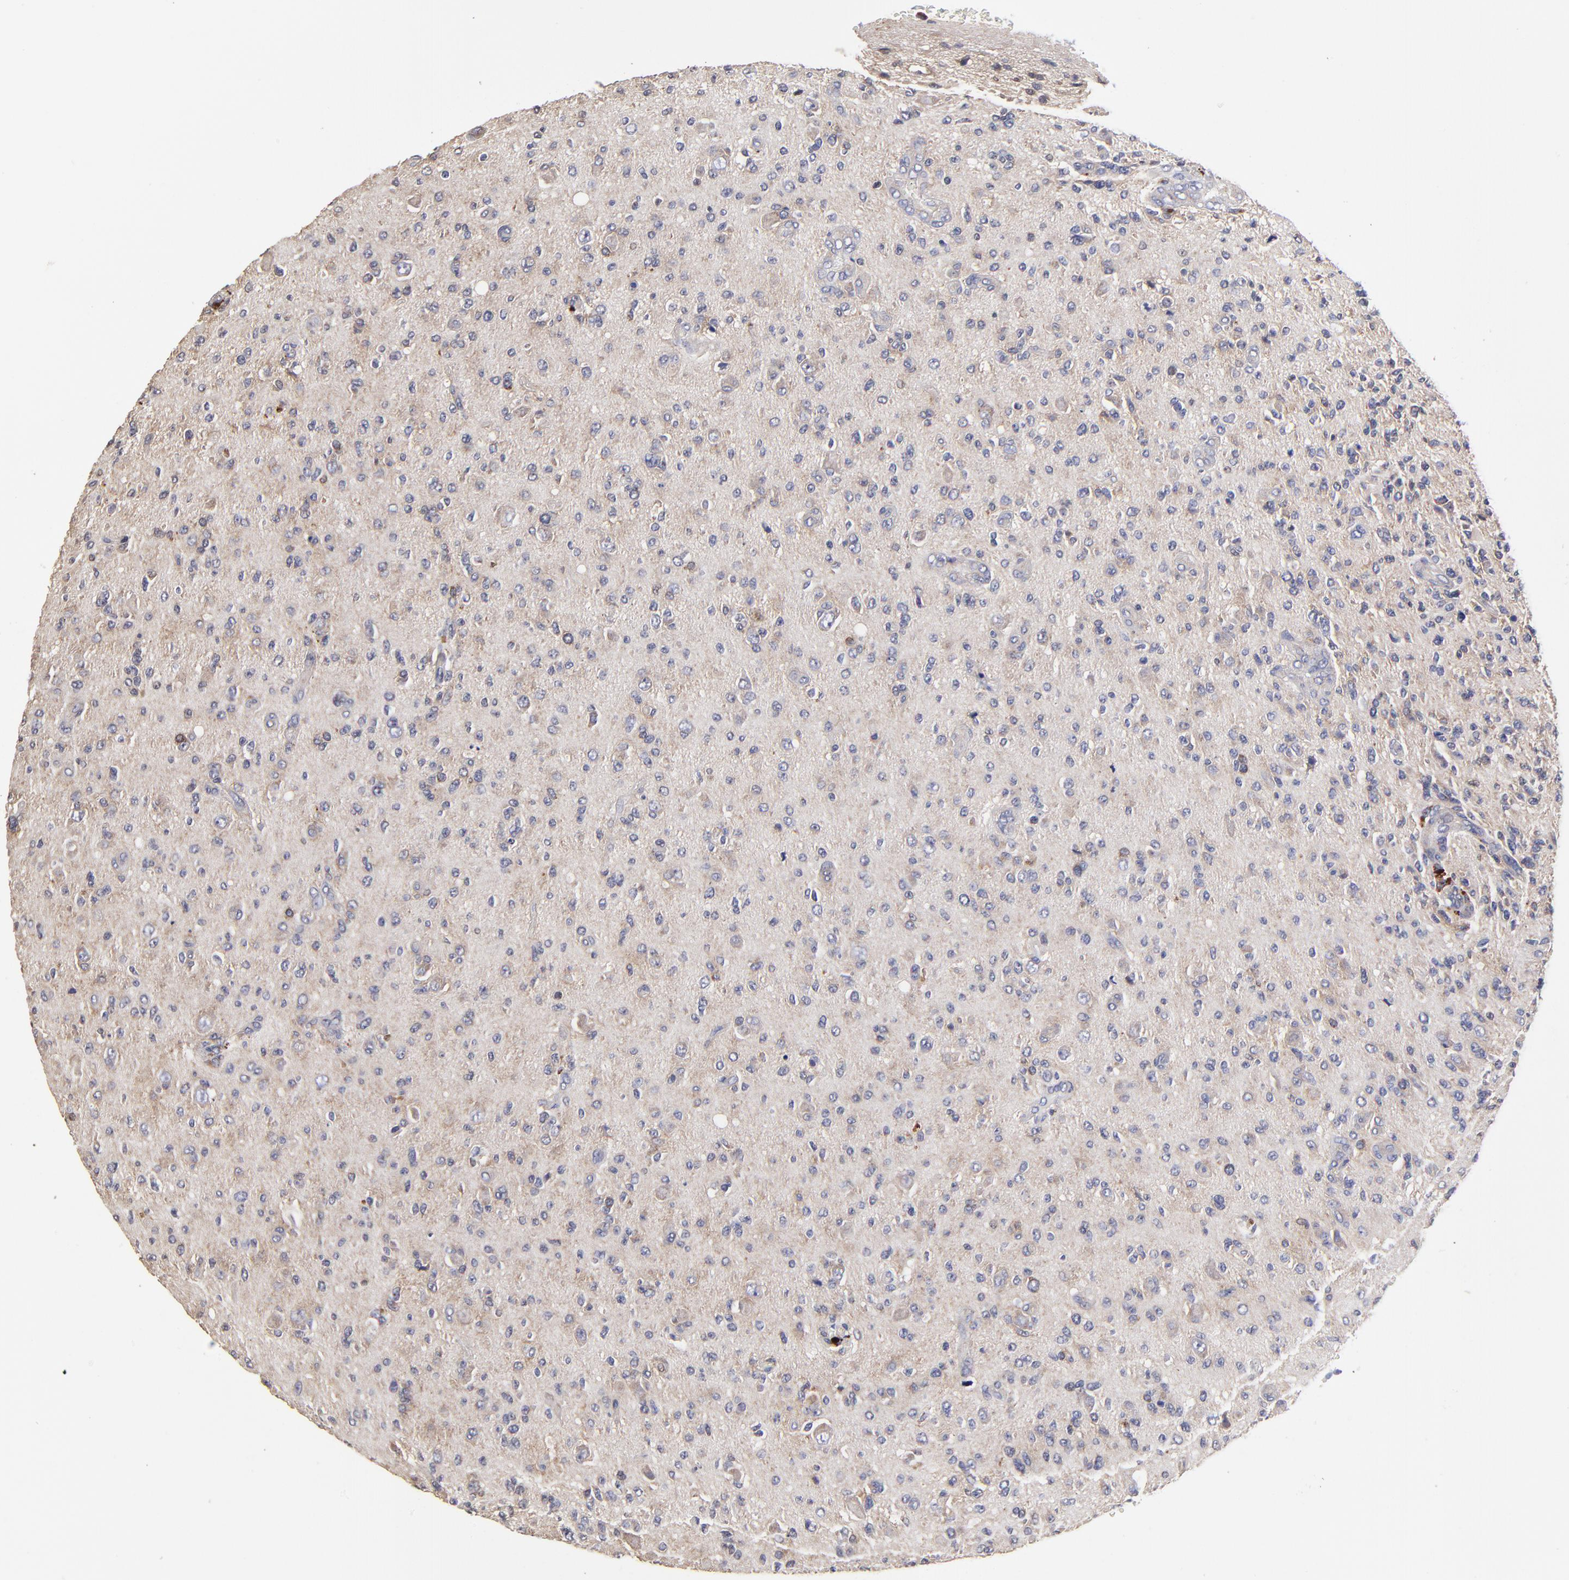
{"staining": {"intensity": "moderate", "quantity": "25%-75%", "location": "cytoplasmic/membranous"}, "tissue": "glioma", "cell_type": "Tumor cells", "image_type": "cancer", "snomed": [{"axis": "morphology", "description": "Glioma, malignant, High grade"}, {"axis": "topography", "description": "Brain"}], "caption": "Immunohistochemical staining of human malignant glioma (high-grade) shows medium levels of moderate cytoplasmic/membranous protein expression in approximately 25%-75% of tumor cells.", "gene": "PDE4B", "patient": {"sex": "male", "age": 36}}